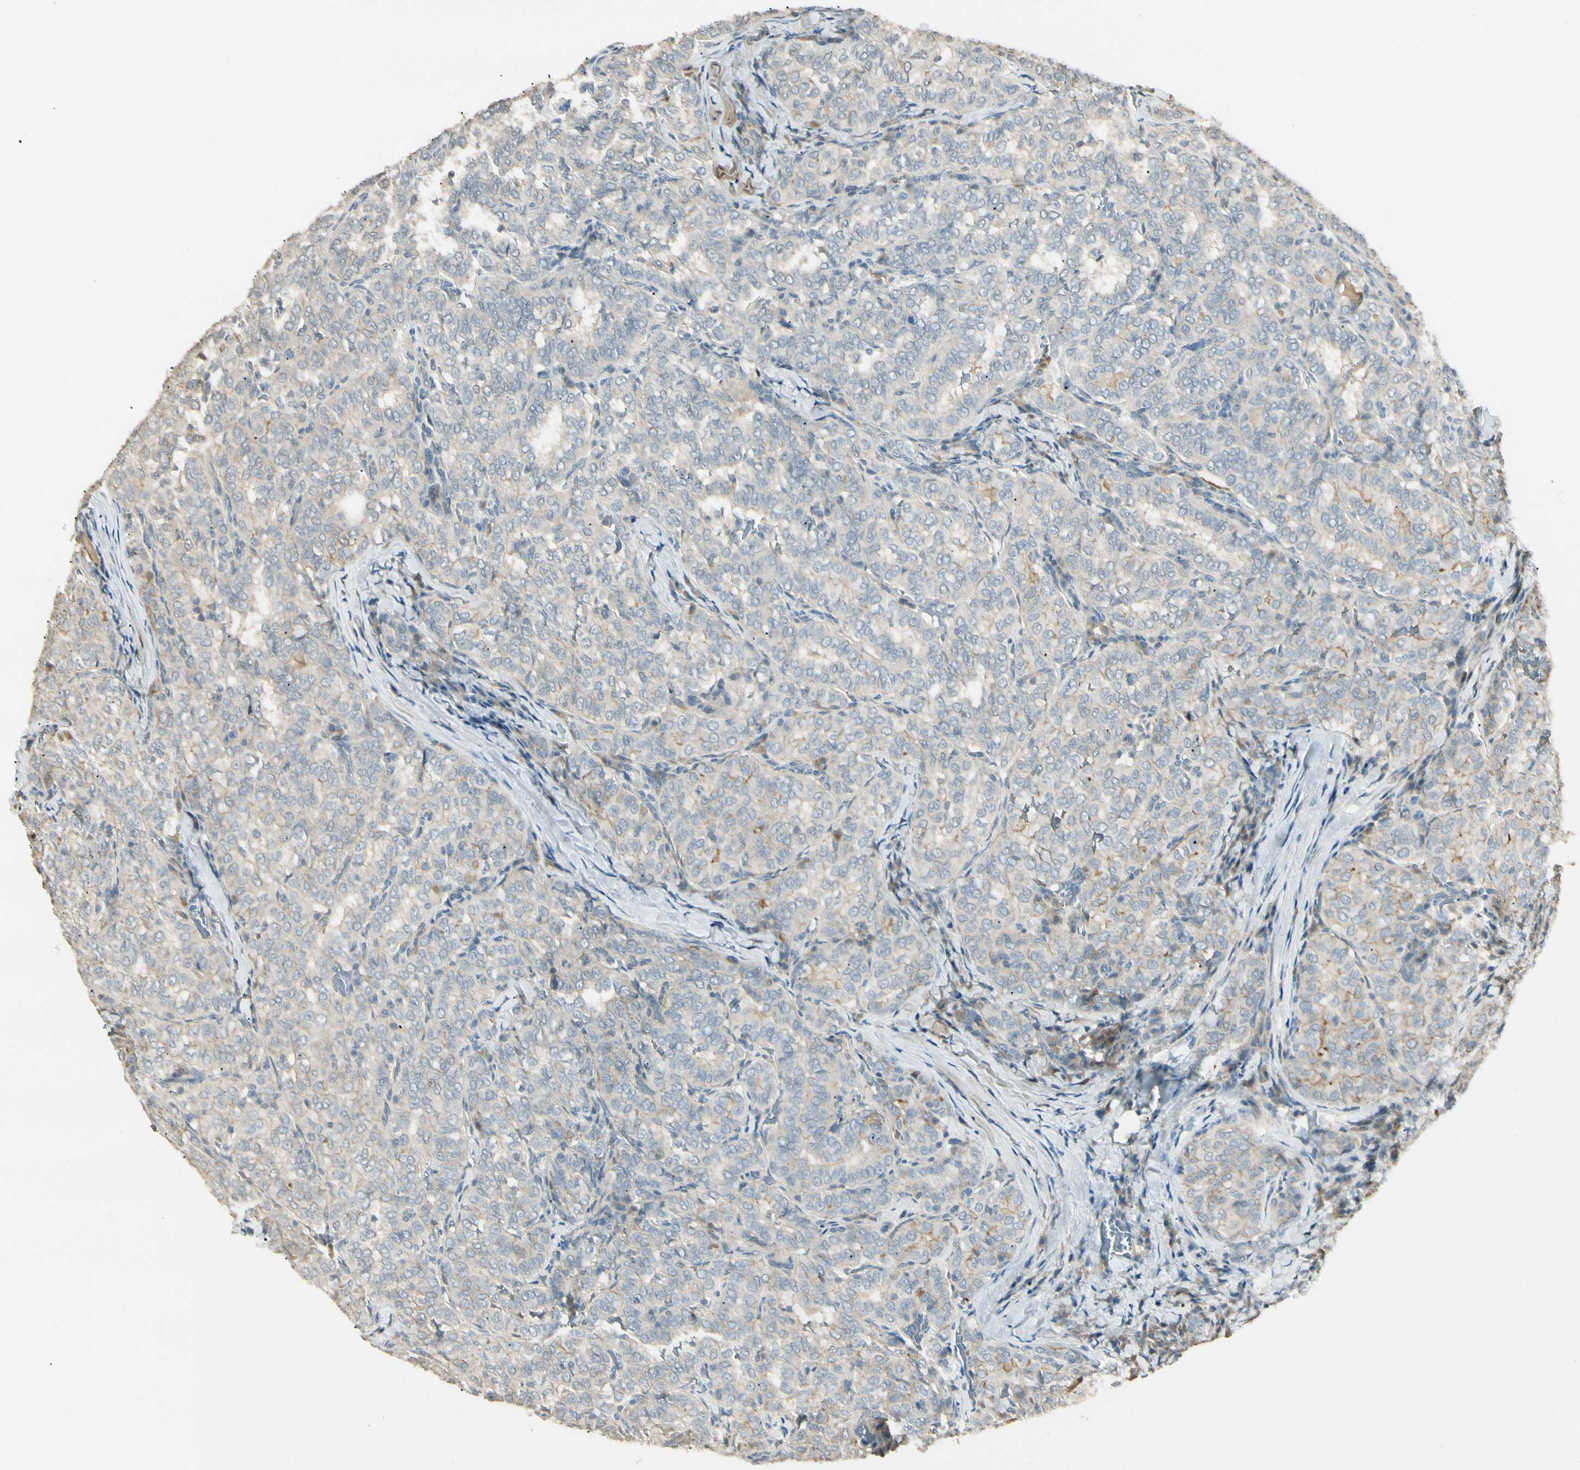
{"staining": {"intensity": "weak", "quantity": "25%-75%", "location": "cytoplasmic/membranous"}, "tissue": "thyroid cancer", "cell_type": "Tumor cells", "image_type": "cancer", "snomed": [{"axis": "morphology", "description": "Normal tissue, NOS"}, {"axis": "morphology", "description": "Papillary adenocarcinoma, NOS"}, {"axis": "topography", "description": "Thyroid gland"}], "caption": "Papillary adenocarcinoma (thyroid) stained for a protein shows weak cytoplasmic/membranous positivity in tumor cells.", "gene": "P3H2", "patient": {"sex": "female", "age": 30}}